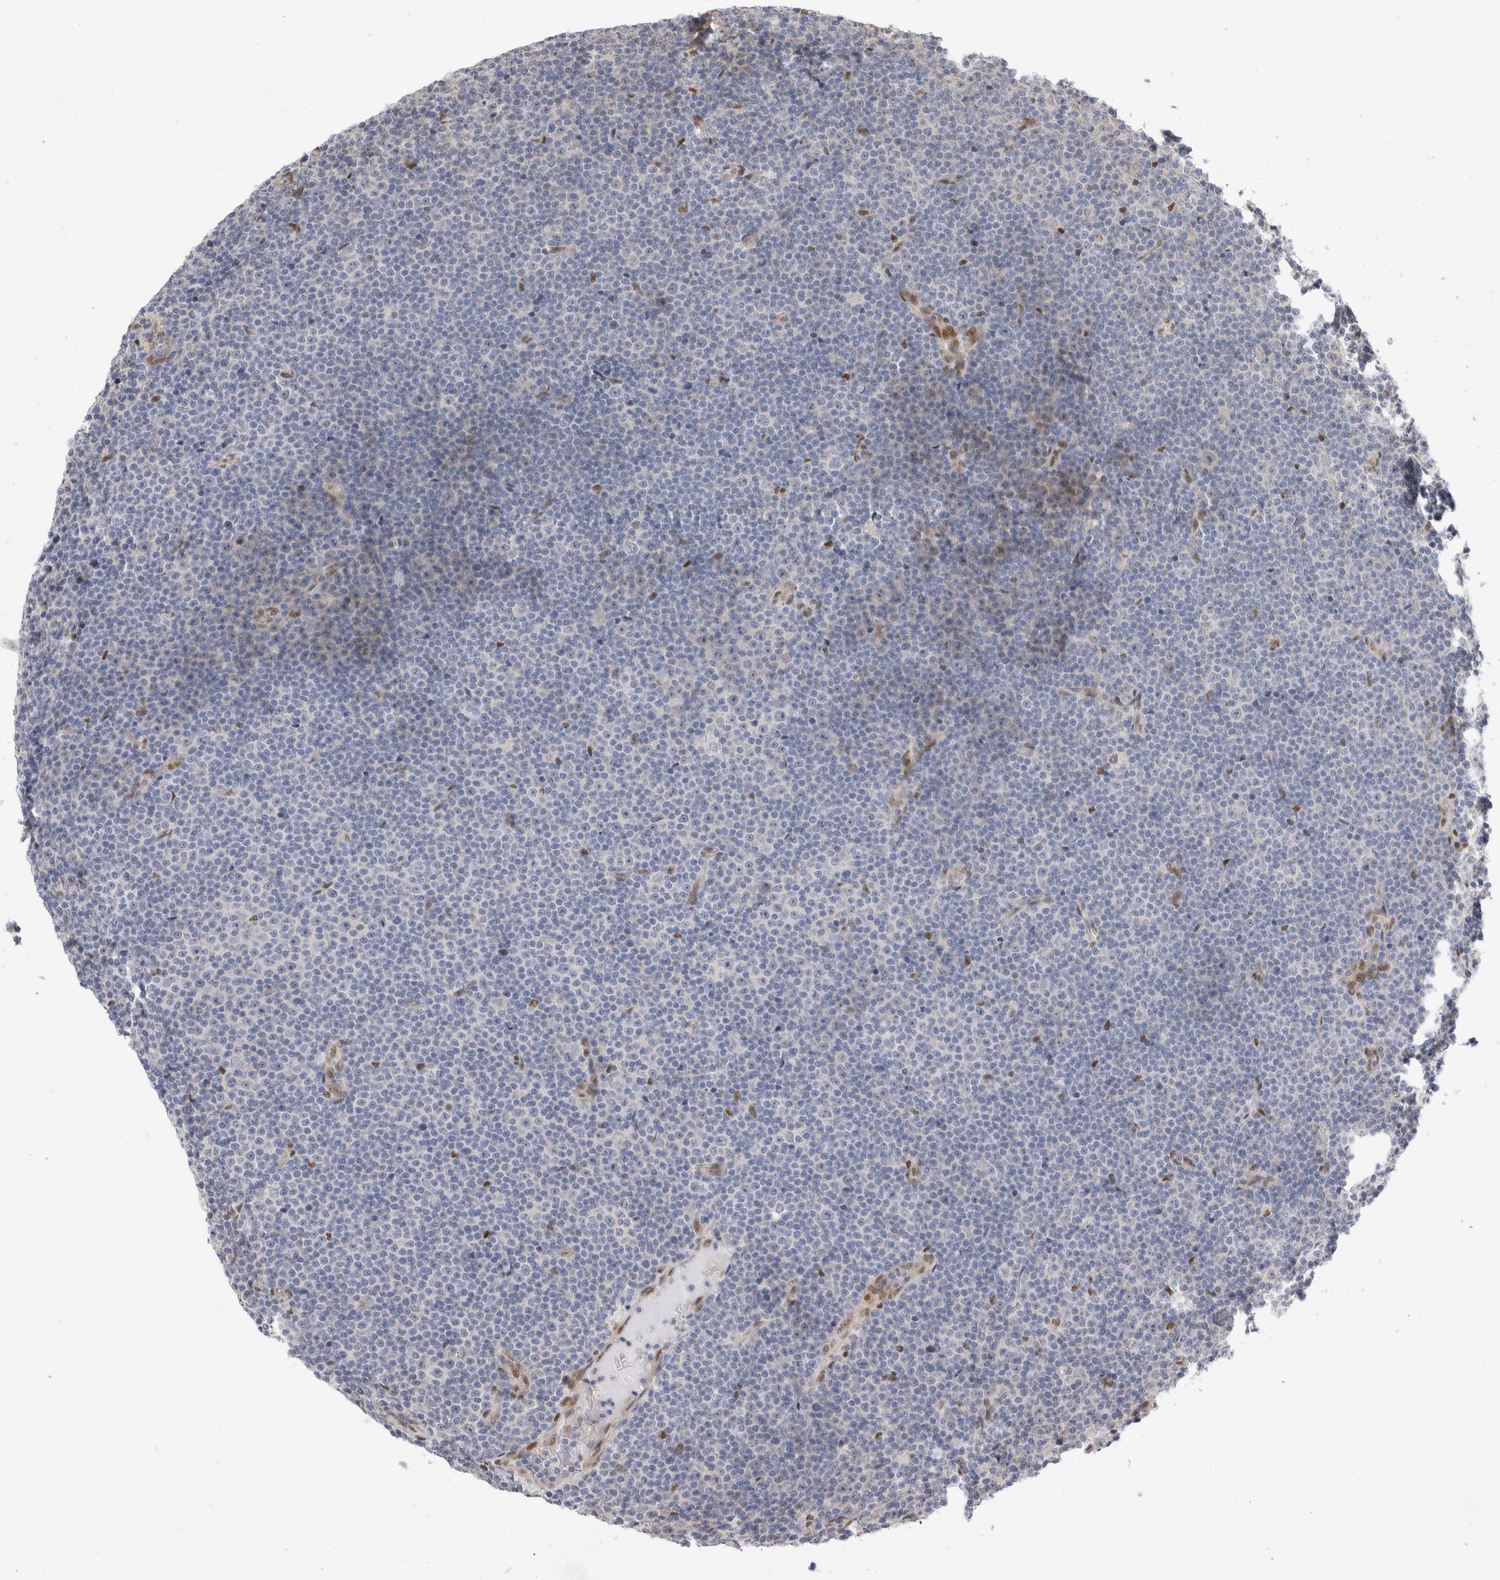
{"staining": {"intensity": "negative", "quantity": "none", "location": "none"}, "tissue": "lymphoma", "cell_type": "Tumor cells", "image_type": "cancer", "snomed": [{"axis": "morphology", "description": "Malignant lymphoma, non-Hodgkin's type, Low grade"}, {"axis": "topography", "description": "Lymph node"}], "caption": "Low-grade malignant lymphoma, non-Hodgkin's type stained for a protein using immunohistochemistry demonstrates no staining tumor cells.", "gene": "NSMAF", "patient": {"sex": "female", "age": 67}}